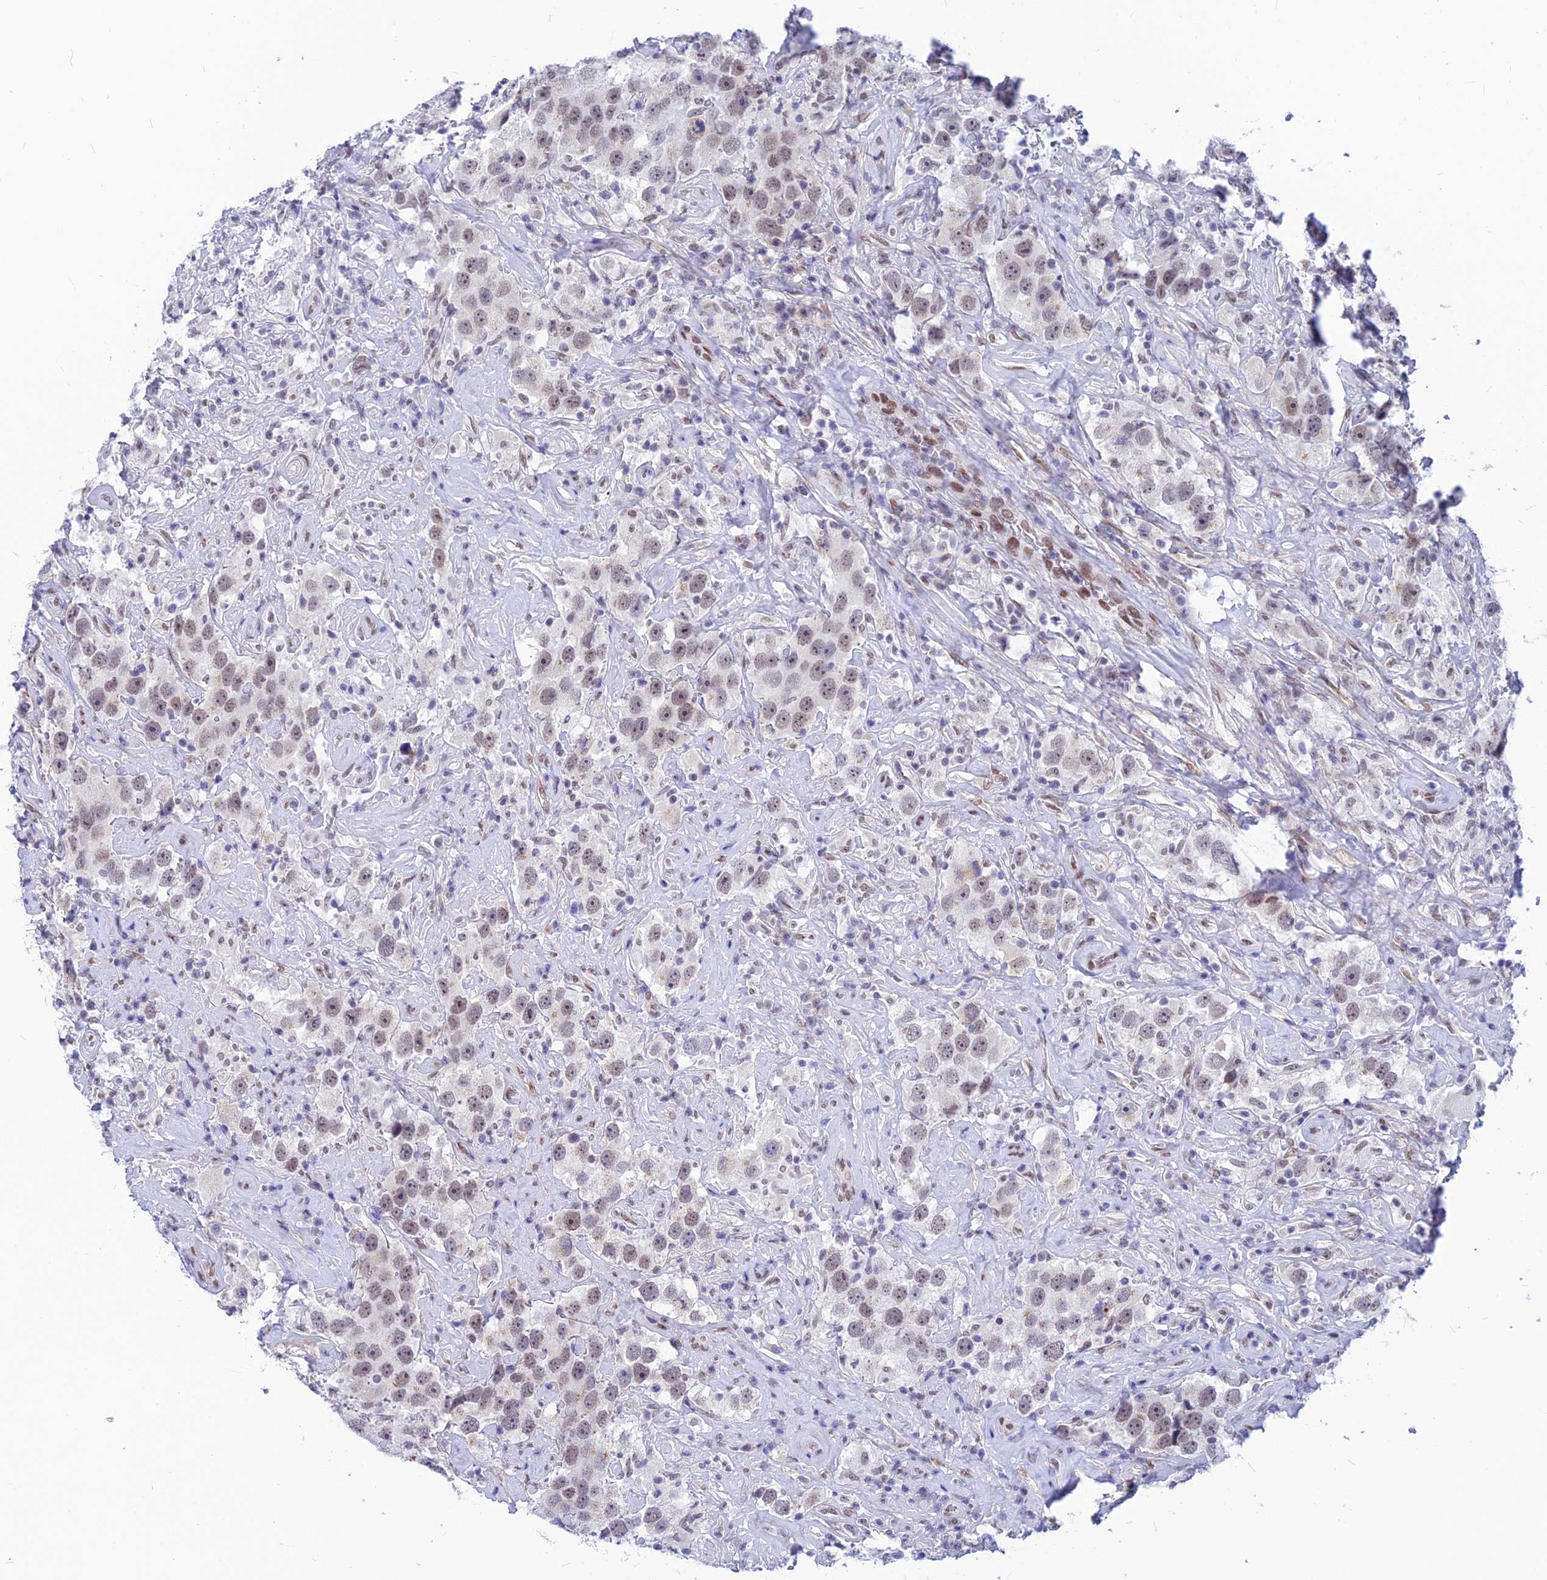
{"staining": {"intensity": "weak", "quantity": "25%-75%", "location": "nuclear"}, "tissue": "testis cancer", "cell_type": "Tumor cells", "image_type": "cancer", "snomed": [{"axis": "morphology", "description": "Seminoma, NOS"}, {"axis": "topography", "description": "Testis"}], "caption": "Weak nuclear positivity is seen in approximately 25%-75% of tumor cells in testis seminoma.", "gene": "KCTD13", "patient": {"sex": "male", "age": 49}}